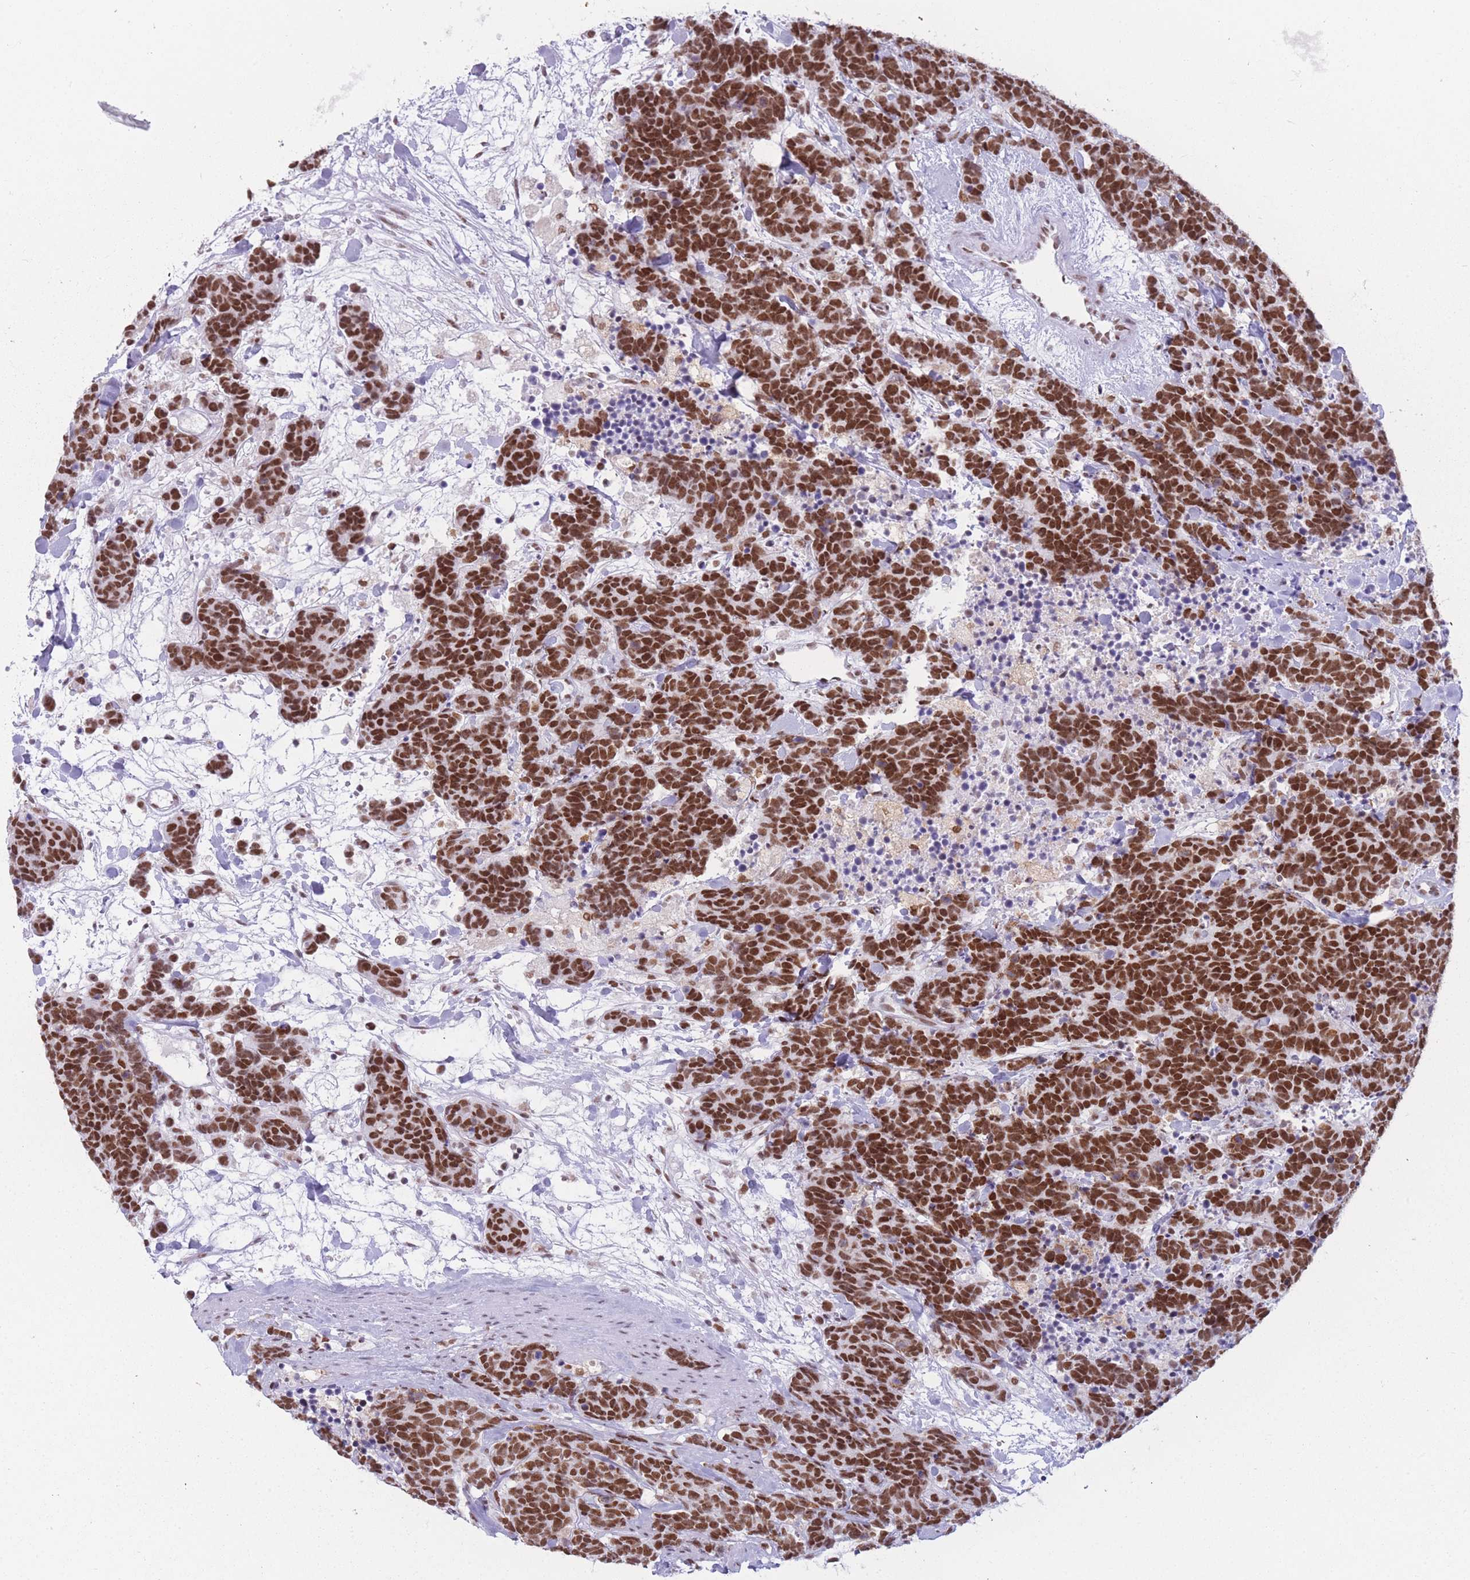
{"staining": {"intensity": "strong", "quantity": ">75%", "location": "nuclear"}, "tissue": "carcinoid", "cell_type": "Tumor cells", "image_type": "cancer", "snomed": [{"axis": "morphology", "description": "Carcinoma, NOS"}, {"axis": "morphology", "description": "Carcinoid, malignant, NOS"}, {"axis": "topography", "description": "Prostate"}], "caption": "Immunohistochemistry image of human carcinoid stained for a protein (brown), which shows high levels of strong nuclear expression in about >75% of tumor cells.", "gene": "HNRNPUL1", "patient": {"sex": "male", "age": 57}}